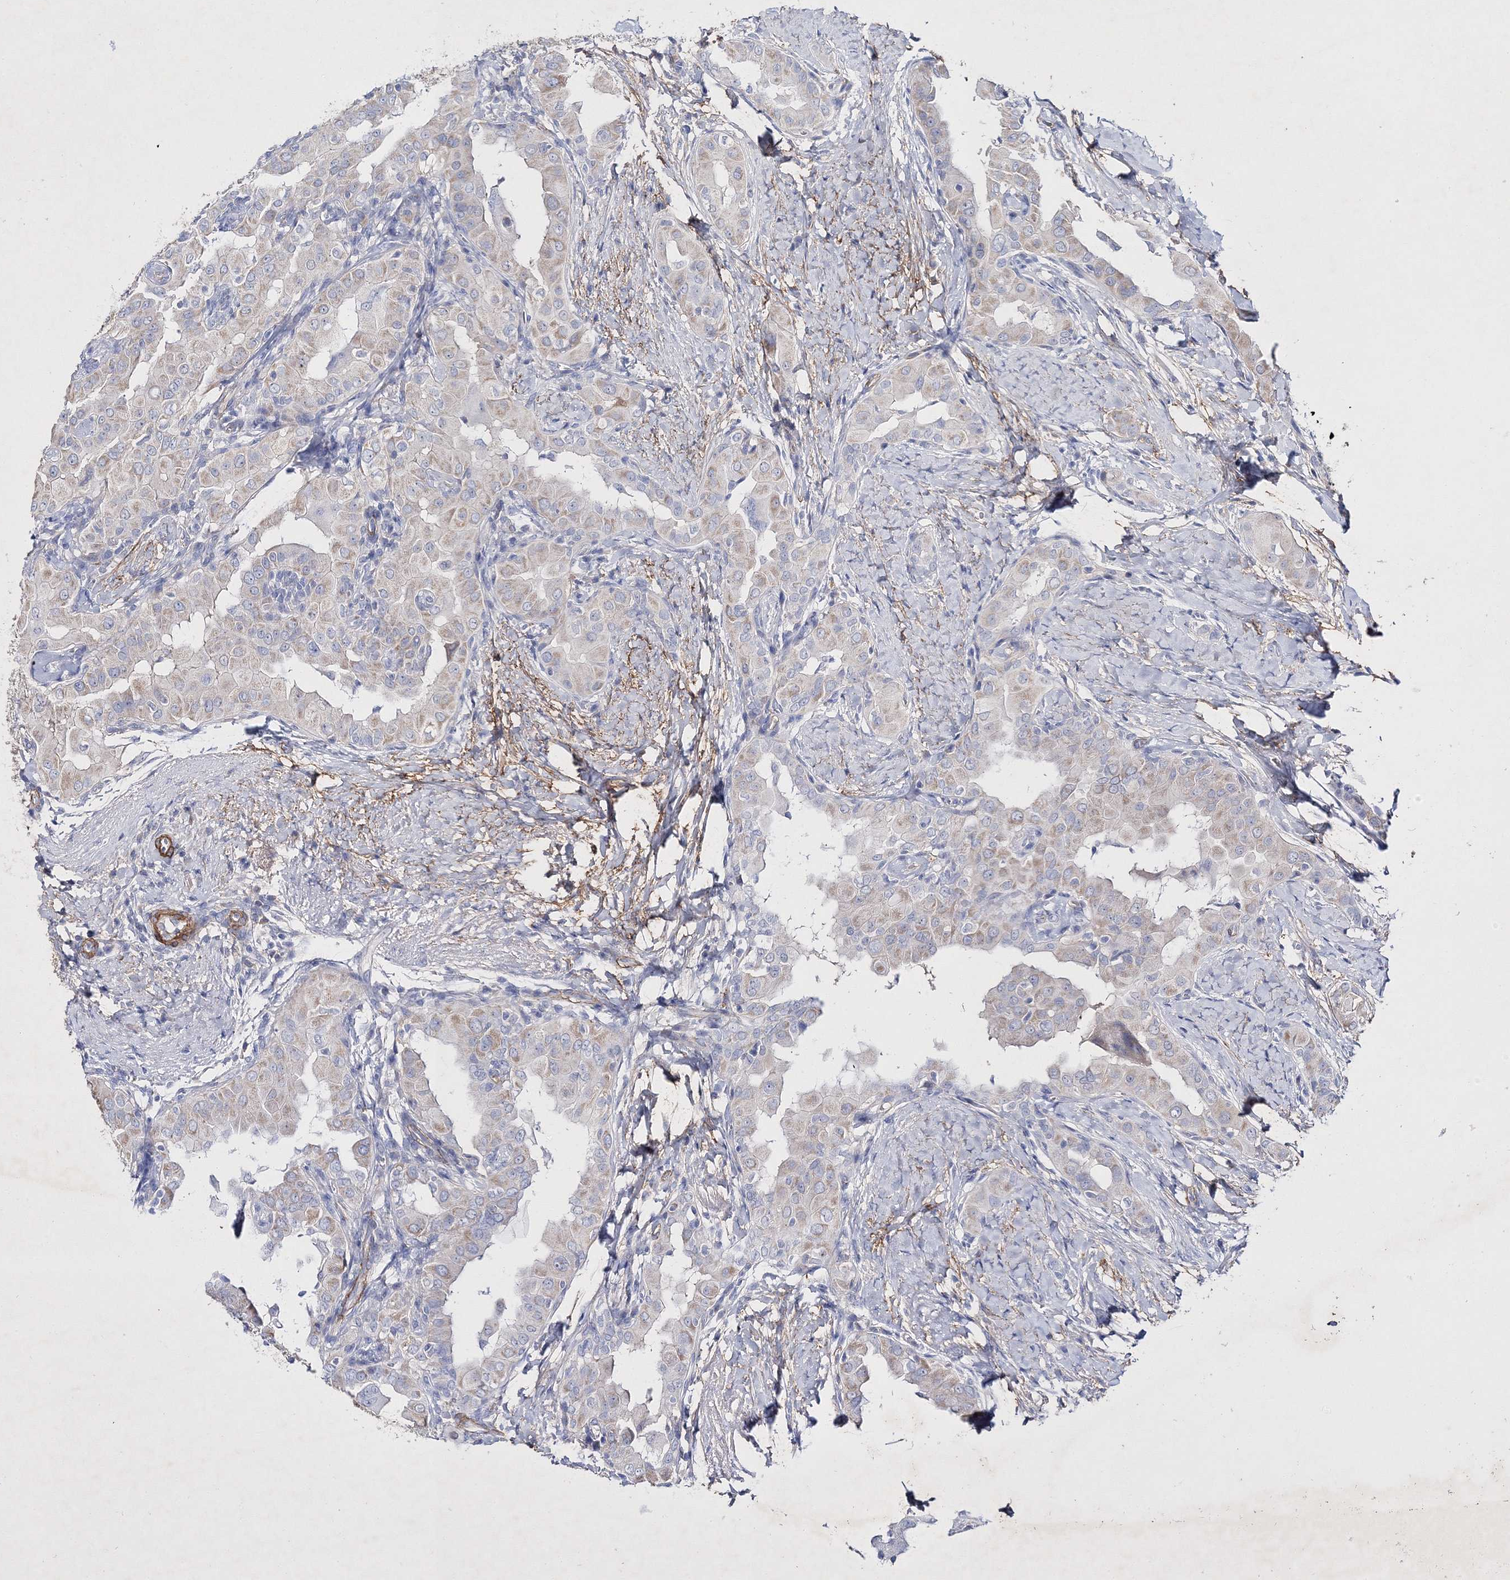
{"staining": {"intensity": "weak", "quantity": "<25%", "location": "cytoplasmic/membranous"}, "tissue": "thyroid cancer", "cell_type": "Tumor cells", "image_type": "cancer", "snomed": [{"axis": "morphology", "description": "Papillary adenocarcinoma, NOS"}, {"axis": "topography", "description": "Thyroid gland"}], "caption": "Immunohistochemistry histopathology image of neoplastic tissue: papillary adenocarcinoma (thyroid) stained with DAB exhibits no significant protein staining in tumor cells.", "gene": "RTN2", "patient": {"sex": "male", "age": 33}}